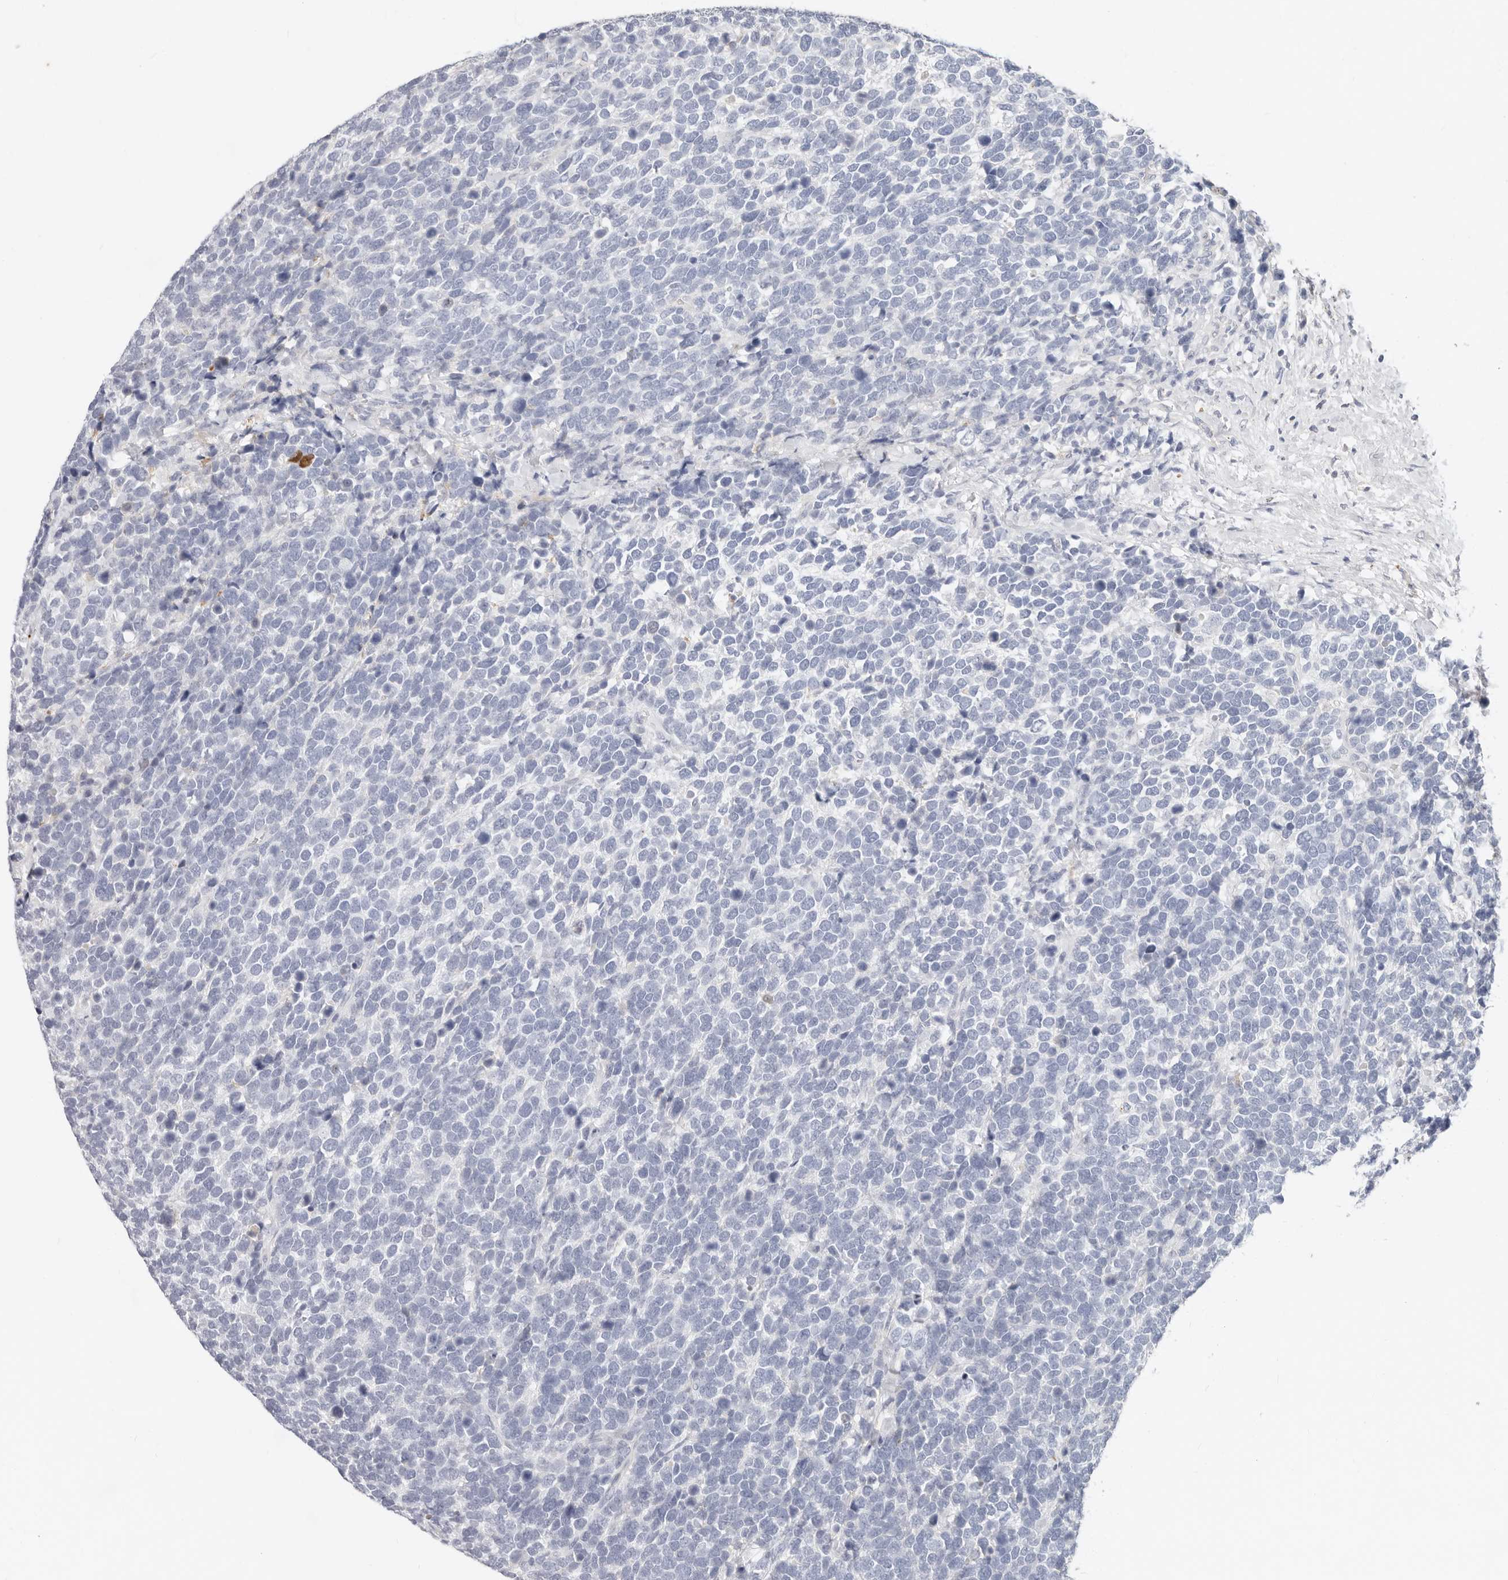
{"staining": {"intensity": "negative", "quantity": "none", "location": "none"}, "tissue": "urothelial cancer", "cell_type": "Tumor cells", "image_type": "cancer", "snomed": [{"axis": "morphology", "description": "Urothelial carcinoma, High grade"}, {"axis": "topography", "description": "Urinary bladder"}], "caption": "This micrograph is of high-grade urothelial carcinoma stained with IHC to label a protein in brown with the nuclei are counter-stained blue. There is no expression in tumor cells. The staining is performed using DAB (3,3'-diaminobenzidine) brown chromogen with nuclei counter-stained in using hematoxylin.", "gene": "ZRANB1", "patient": {"sex": "female", "age": 82}}